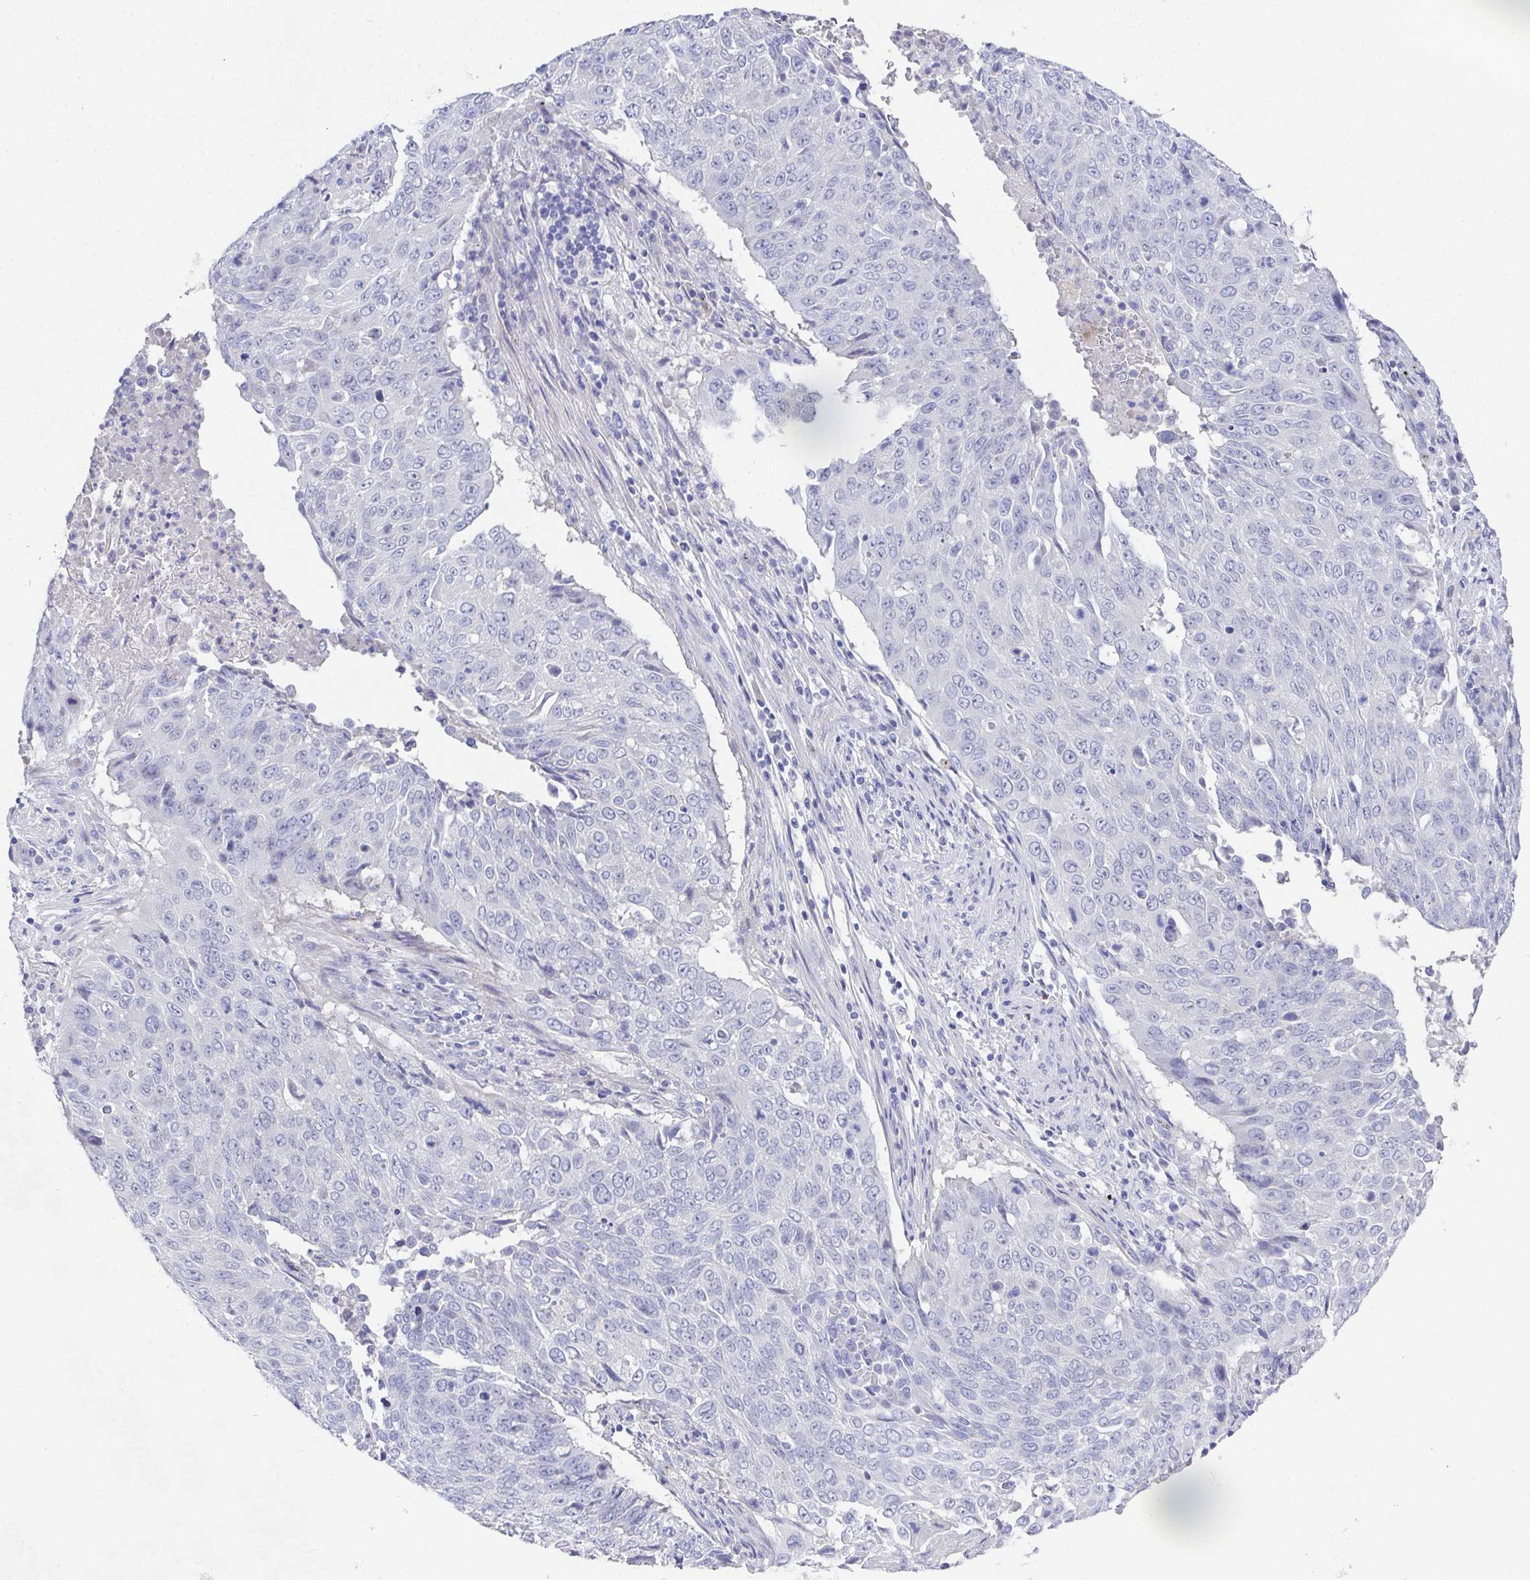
{"staining": {"intensity": "negative", "quantity": "none", "location": "none"}, "tissue": "lung cancer", "cell_type": "Tumor cells", "image_type": "cancer", "snomed": [{"axis": "morphology", "description": "Normal tissue, NOS"}, {"axis": "morphology", "description": "Squamous cell carcinoma, NOS"}, {"axis": "topography", "description": "Bronchus"}, {"axis": "topography", "description": "Lung"}], "caption": "Immunohistochemical staining of human lung cancer reveals no significant staining in tumor cells.", "gene": "SSC4D", "patient": {"sex": "male", "age": 64}}